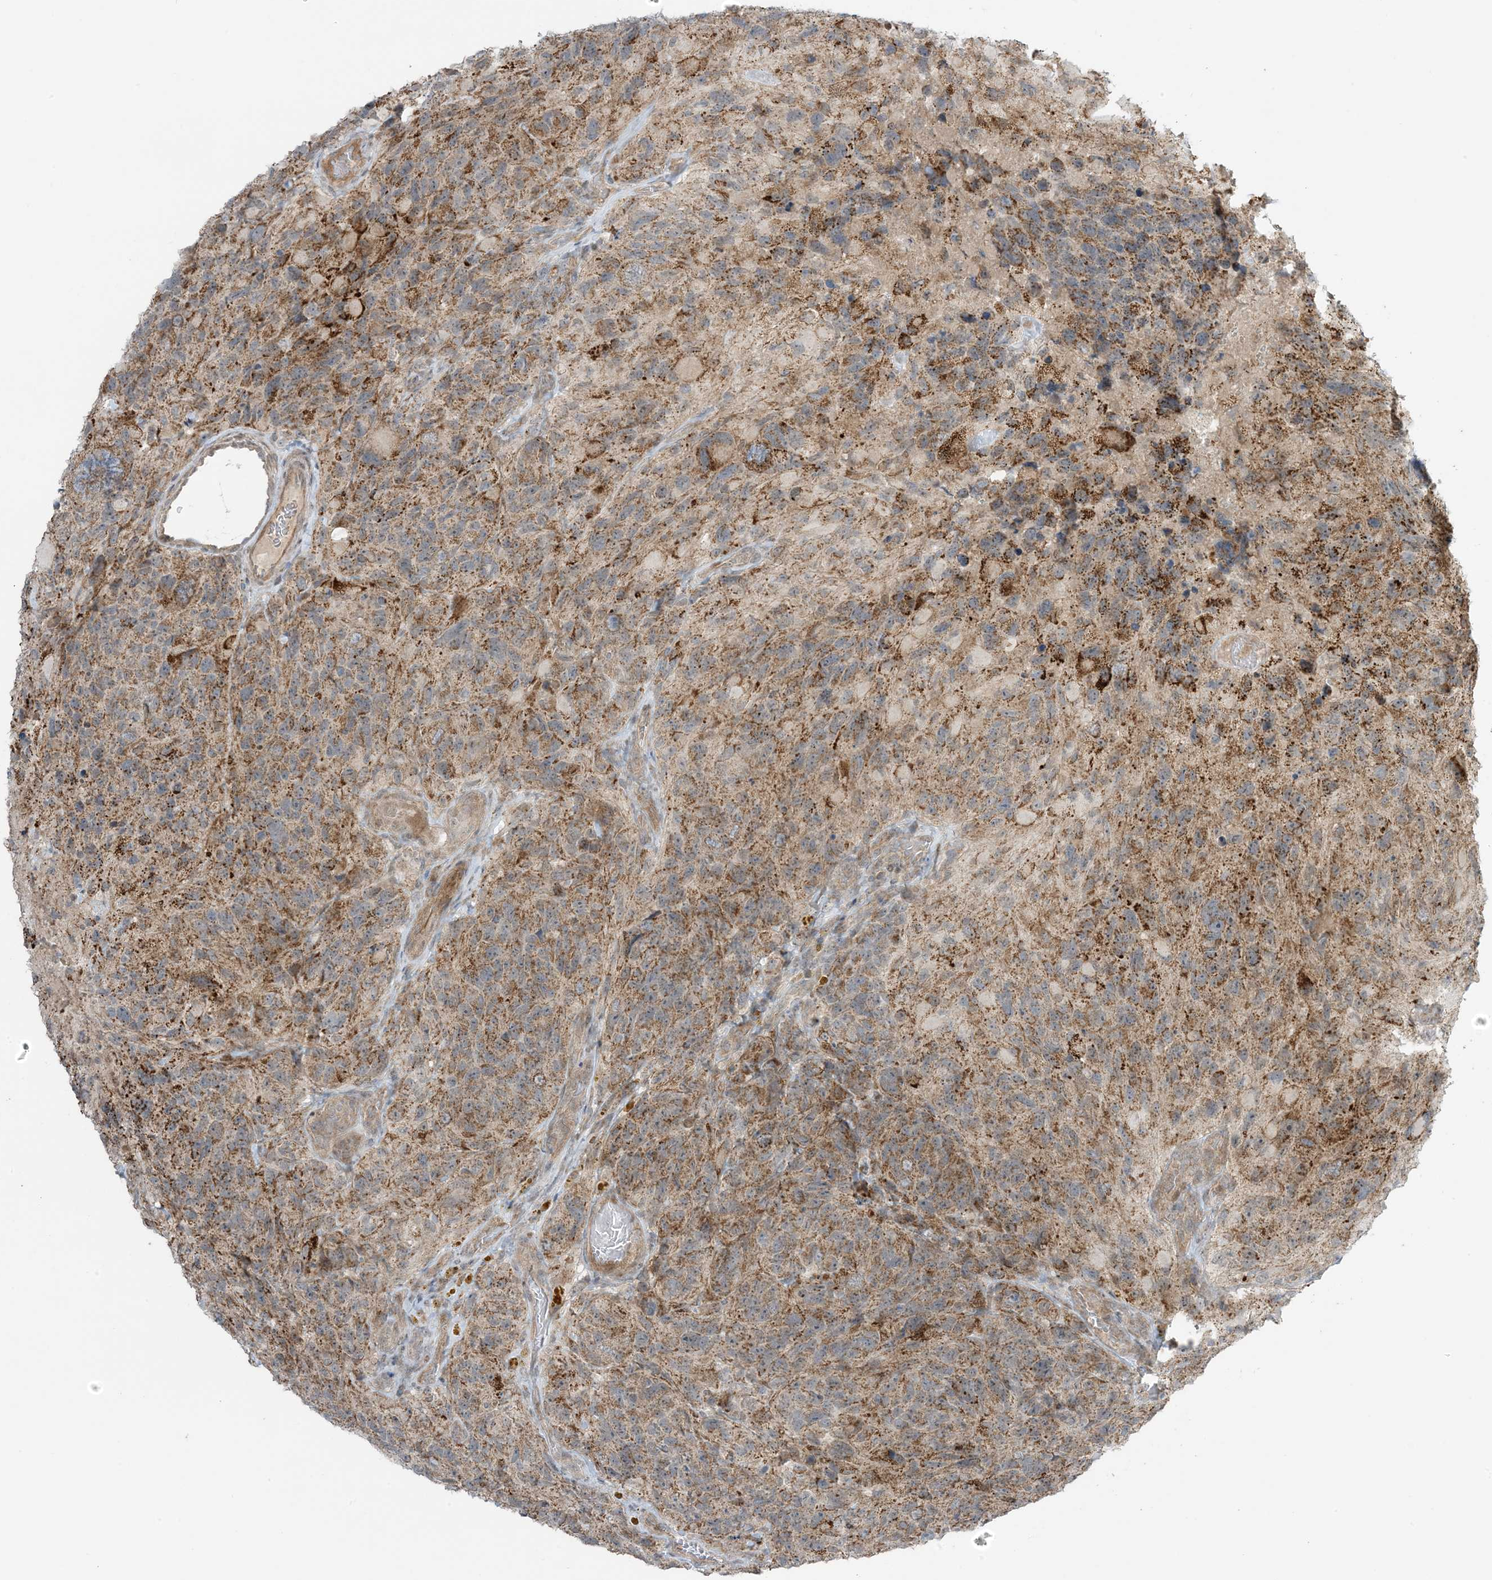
{"staining": {"intensity": "moderate", "quantity": ">75%", "location": "cytoplasmic/membranous"}, "tissue": "glioma", "cell_type": "Tumor cells", "image_type": "cancer", "snomed": [{"axis": "morphology", "description": "Glioma, malignant, High grade"}, {"axis": "topography", "description": "Brain"}], "caption": "Moderate cytoplasmic/membranous positivity is appreciated in about >75% of tumor cells in malignant glioma (high-grade).", "gene": "PHLDB2", "patient": {"sex": "male", "age": 69}}